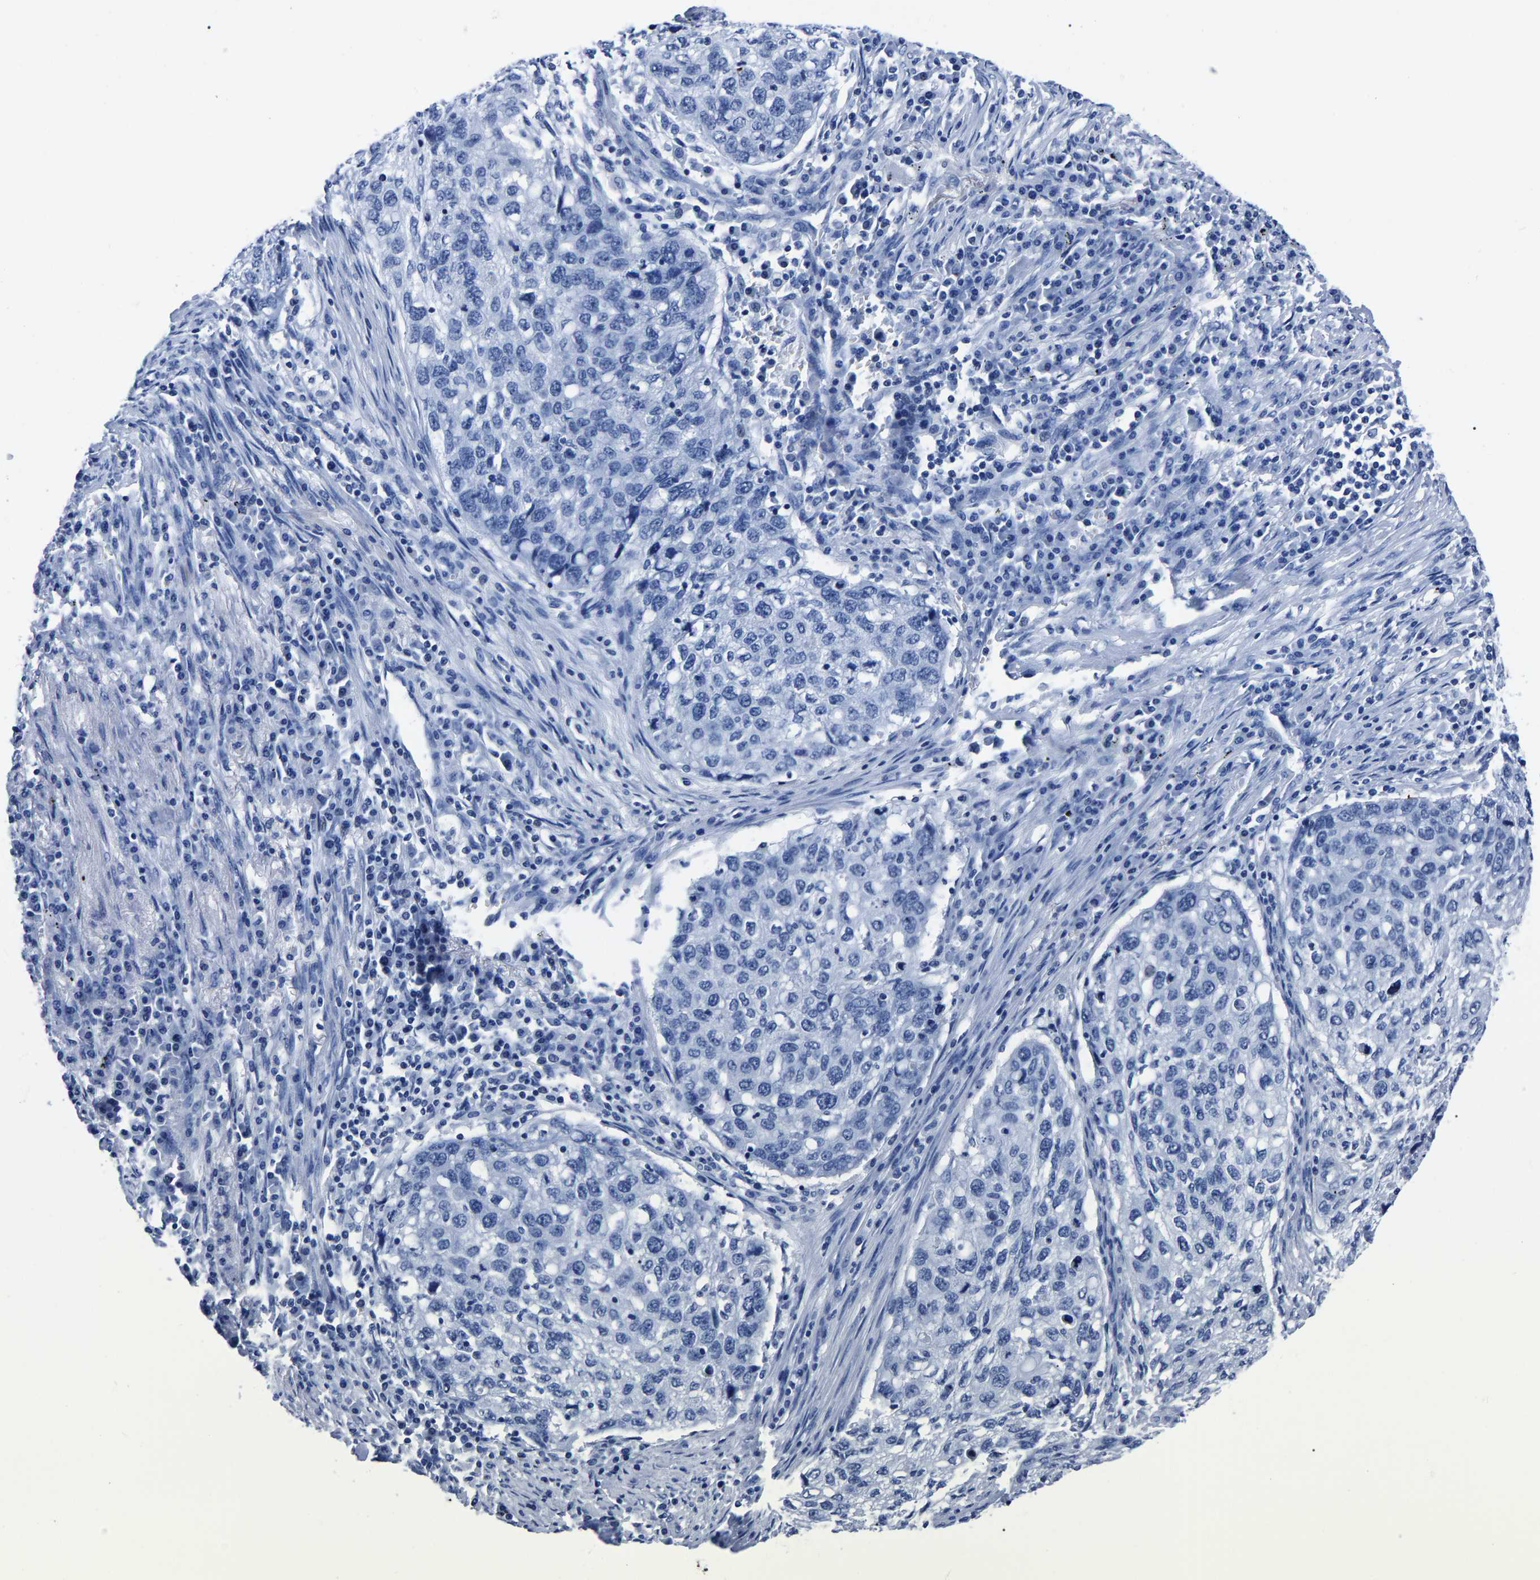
{"staining": {"intensity": "negative", "quantity": "none", "location": "none"}, "tissue": "lung cancer", "cell_type": "Tumor cells", "image_type": "cancer", "snomed": [{"axis": "morphology", "description": "Squamous cell carcinoma, NOS"}, {"axis": "topography", "description": "Lung"}], "caption": "This photomicrograph is of squamous cell carcinoma (lung) stained with IHC to label a protein in brown with the nuclei are counter-stained blue. There is no expression in tumor cells.", "gene": "IMPG2", "patient": {"sex": "female", "age": 63}}